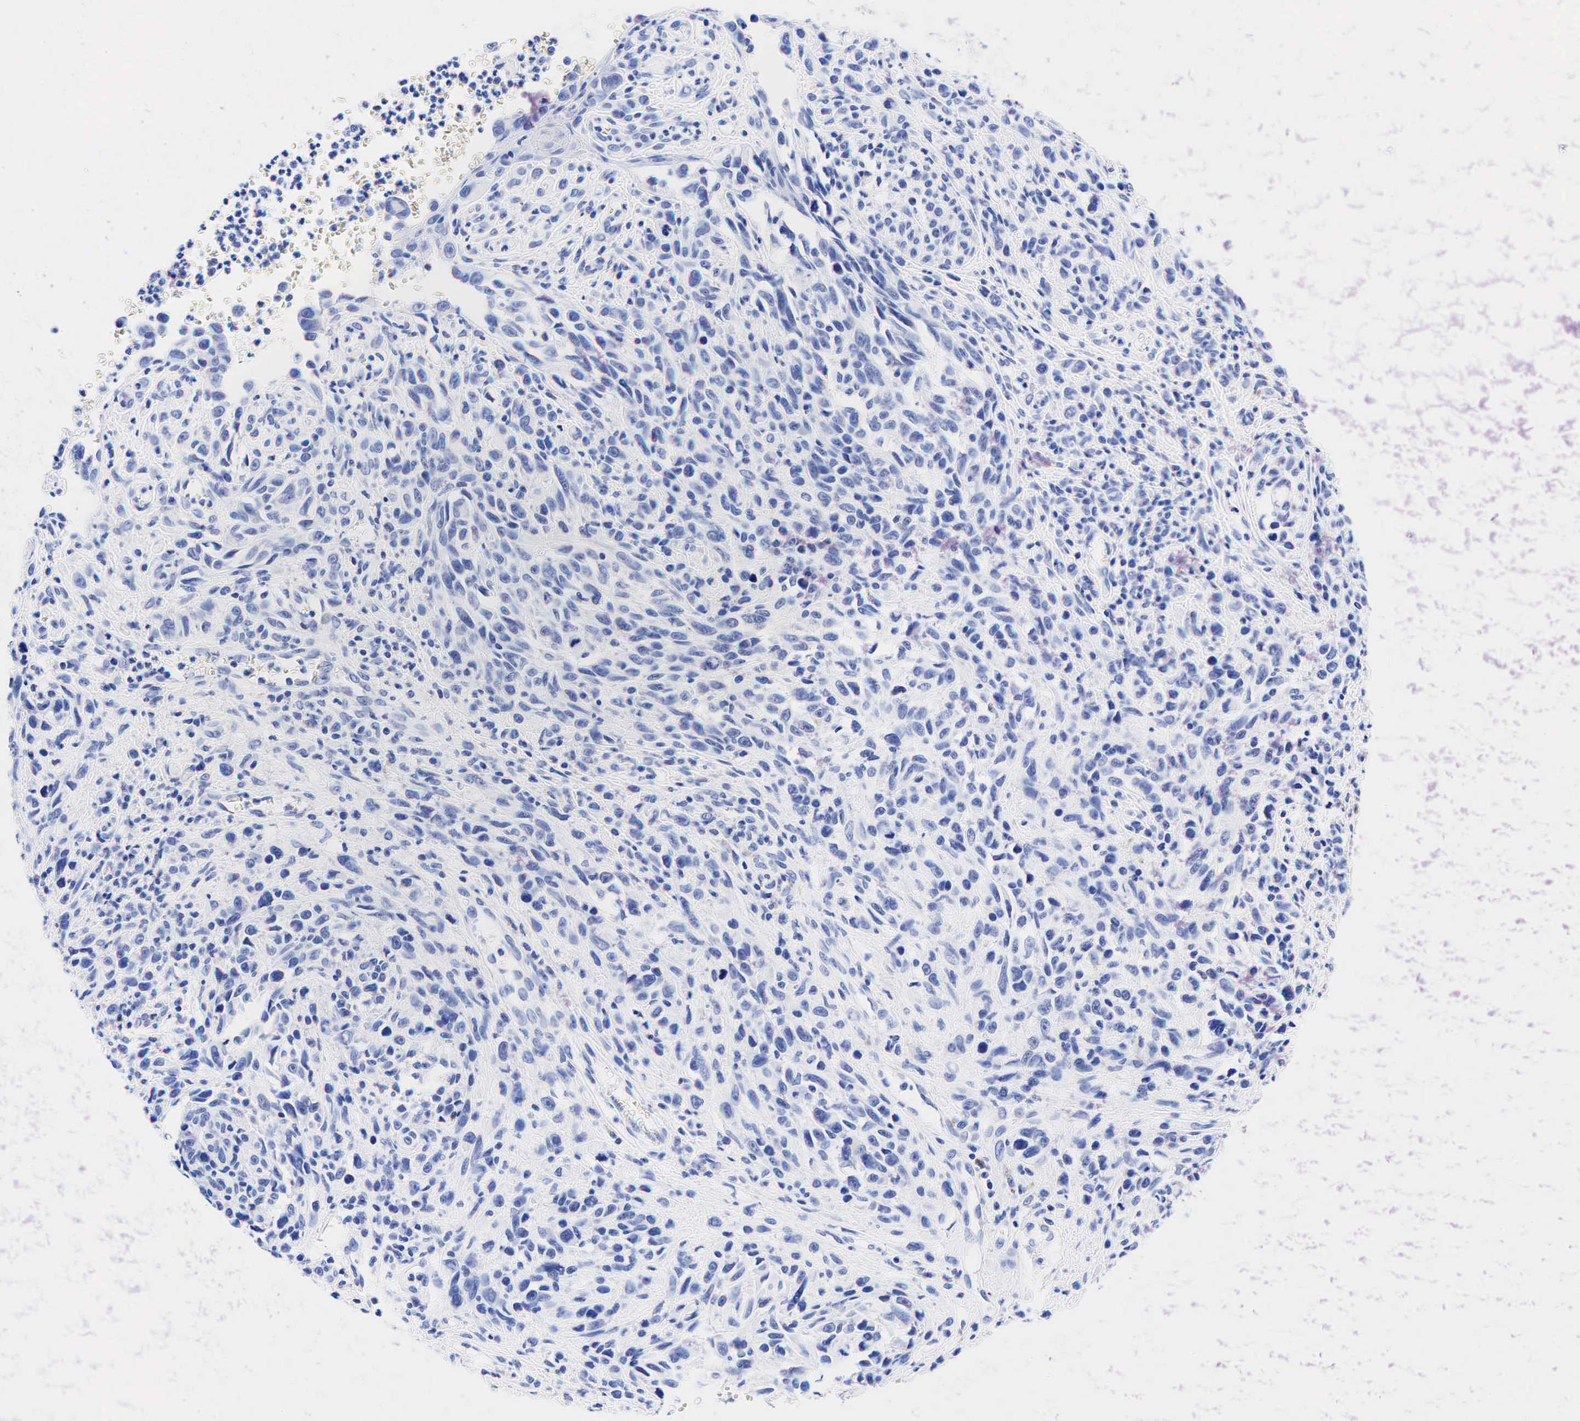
{"staining": {"intensity": "negative", "quantity": "none", "location": "none"}, "tissue": "melanoma", "cell_type": "Tumor cells", "image_type": "cancer", "snomed": [{"axis": "morphology", "description": "Malignant melanoma, NOS"}, {"axis": "topography", "description": "Skin"}], "caption": "IHC micrograph of human melanoma stained for a protein (brown), which reveals no positivity in tumor cells.", "gene": "KRT19", "patient": {"sex": "female", "age": 82}}